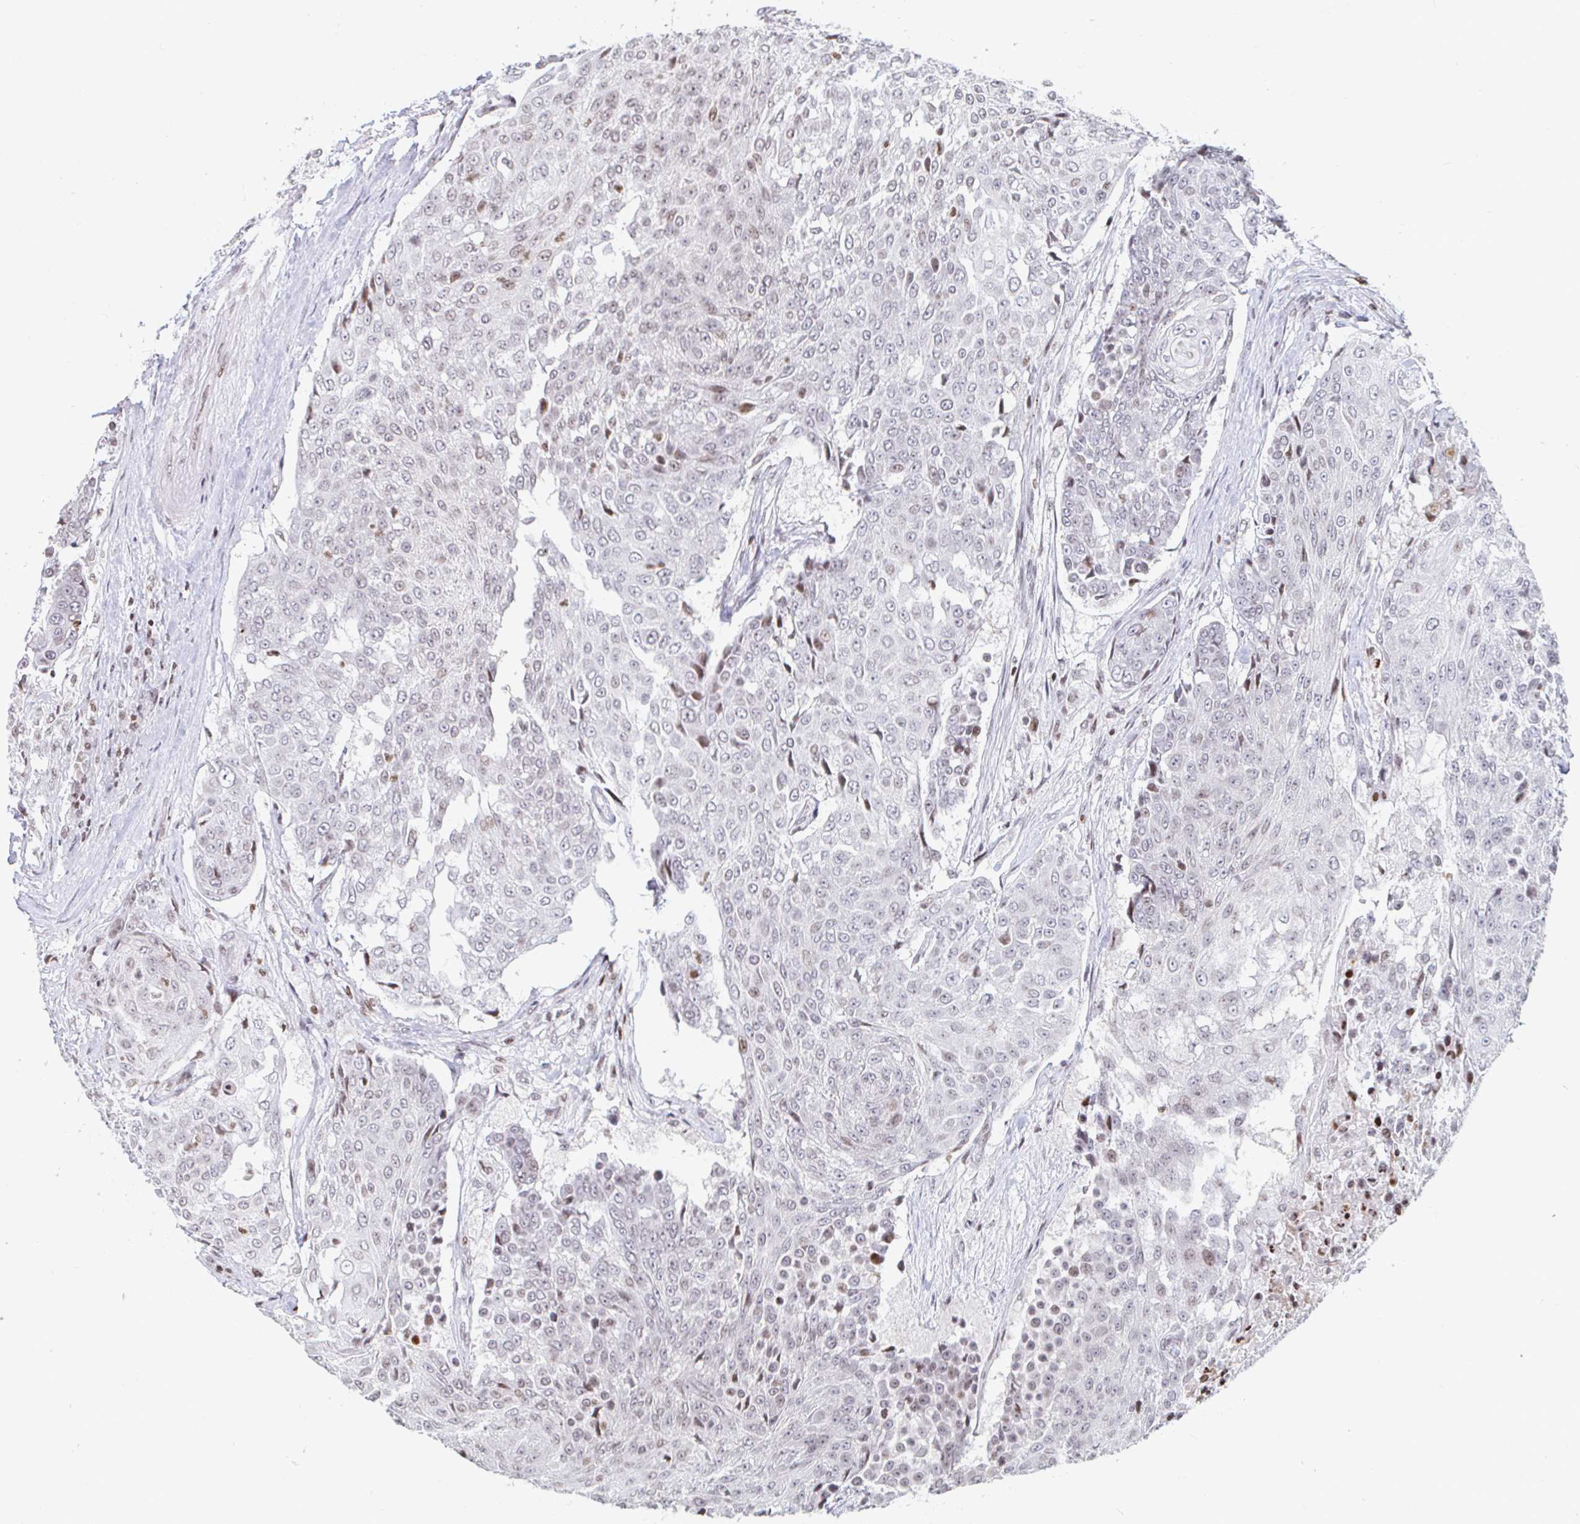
{"staining": {"intensity": "weak", "quantity": "<25%", "location": "nuclear"}, "tissue": "urothelial cancer", "cell_type": "Tumor cells", "image_type": "cancer", "snomed": [{"axis": "morphology", "description": "Urothelial carcinoma, High grade"}, {"axis": "topography", "description": "Urinary bladder"}], "caption": "There is no significant staining in tumor cells of urothelial cancer.", "gene": "HOXC10", "patient": {"sex": "female", "age": 63}}